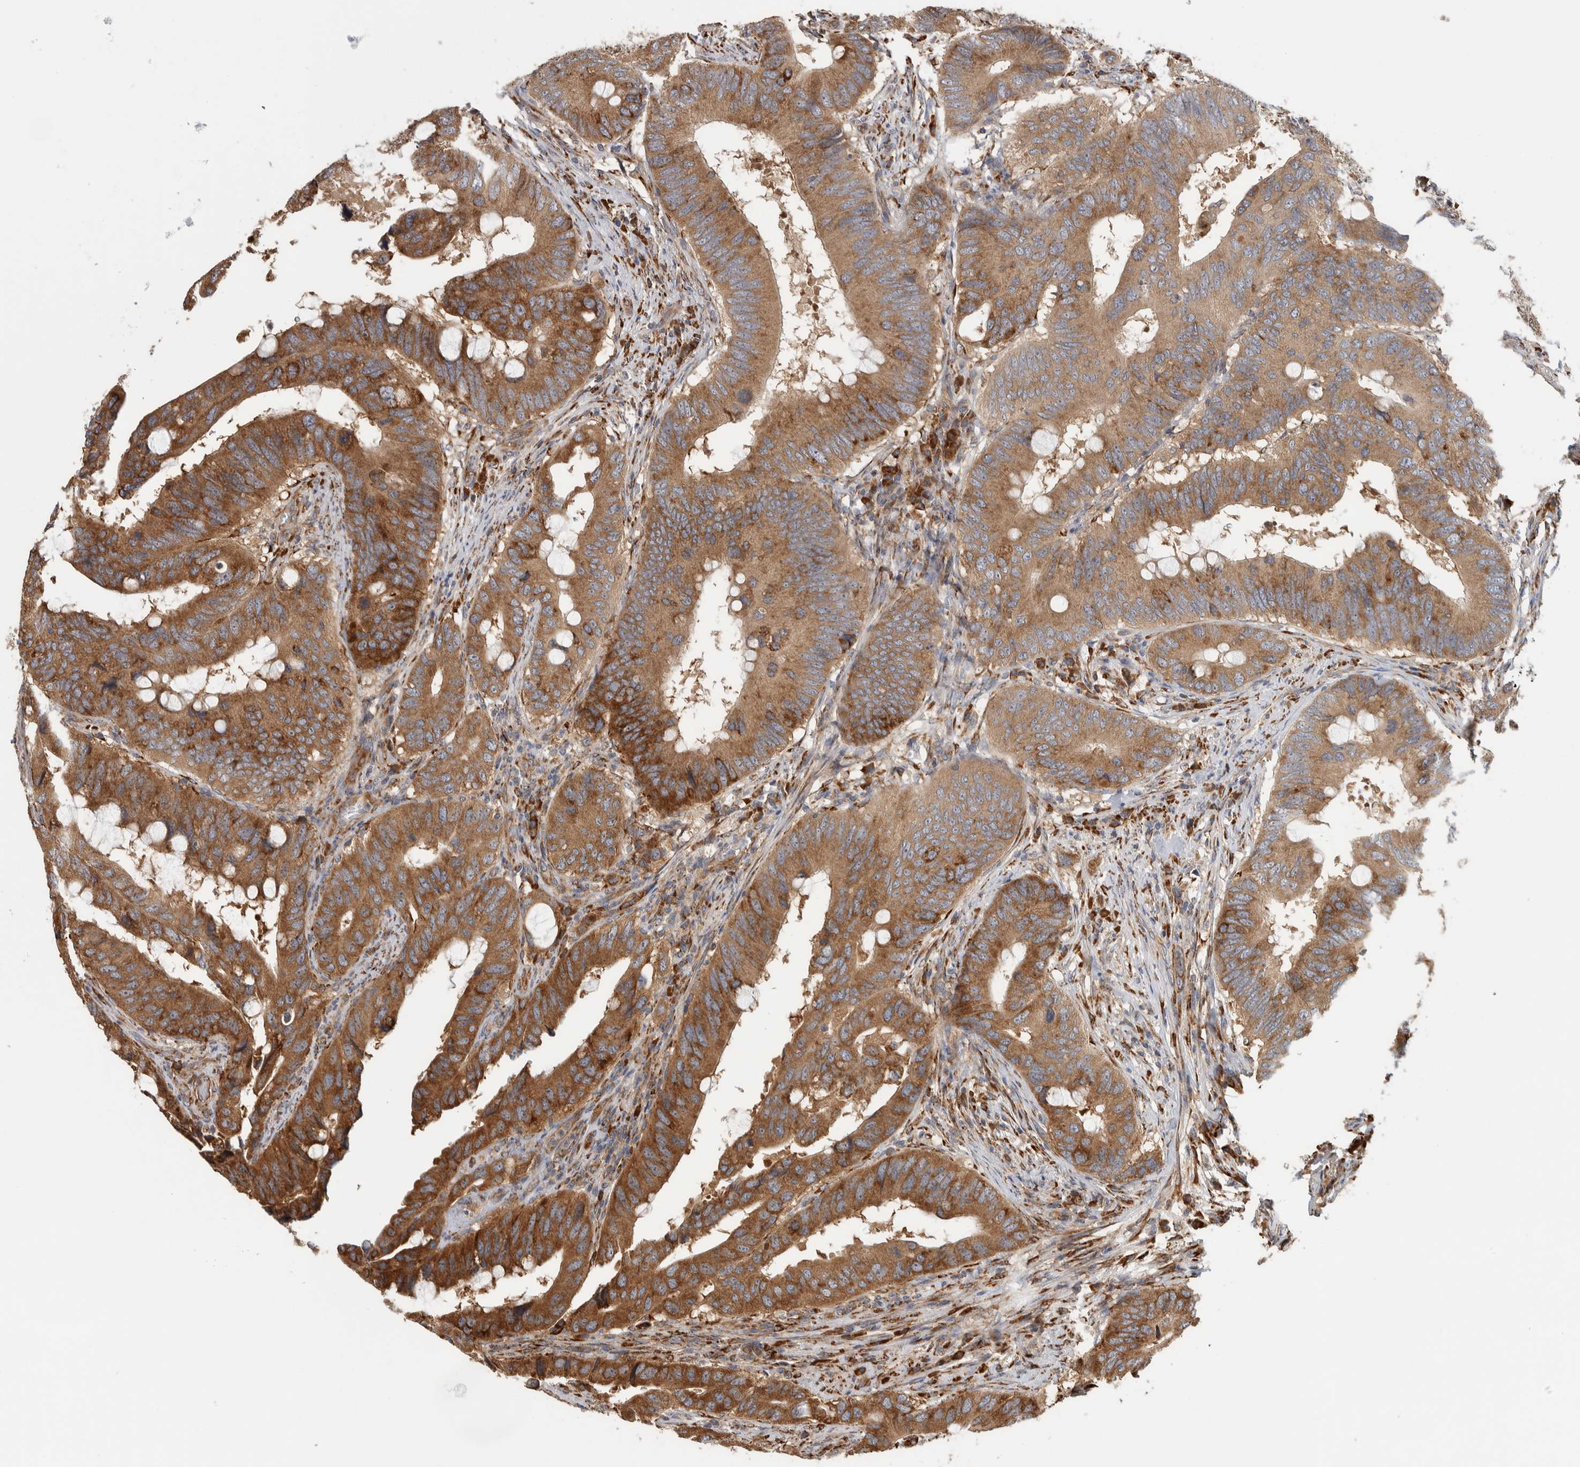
{"staining": {"intensity": "moderate", "quantity": ">75%", "location": "cytoplasmic/membranous"}, "tissue": "colorectal cancer", "cell_type": "Tumor cells", "image_type": "cancer", "snomed": [{"axis": "morphology", "description": "Adenocarcinoma, NOS"}, {"axis": "topography", "description": "Colon"}], "caption": "Protein analysis of colorectal adenocarcinoma tissue demonstrates moderate cytoplasmic/membranous staining in approximately >75% of tumor cells.", "gene": "EIF3H", "patient": {"sex": "male", "age": 71}}